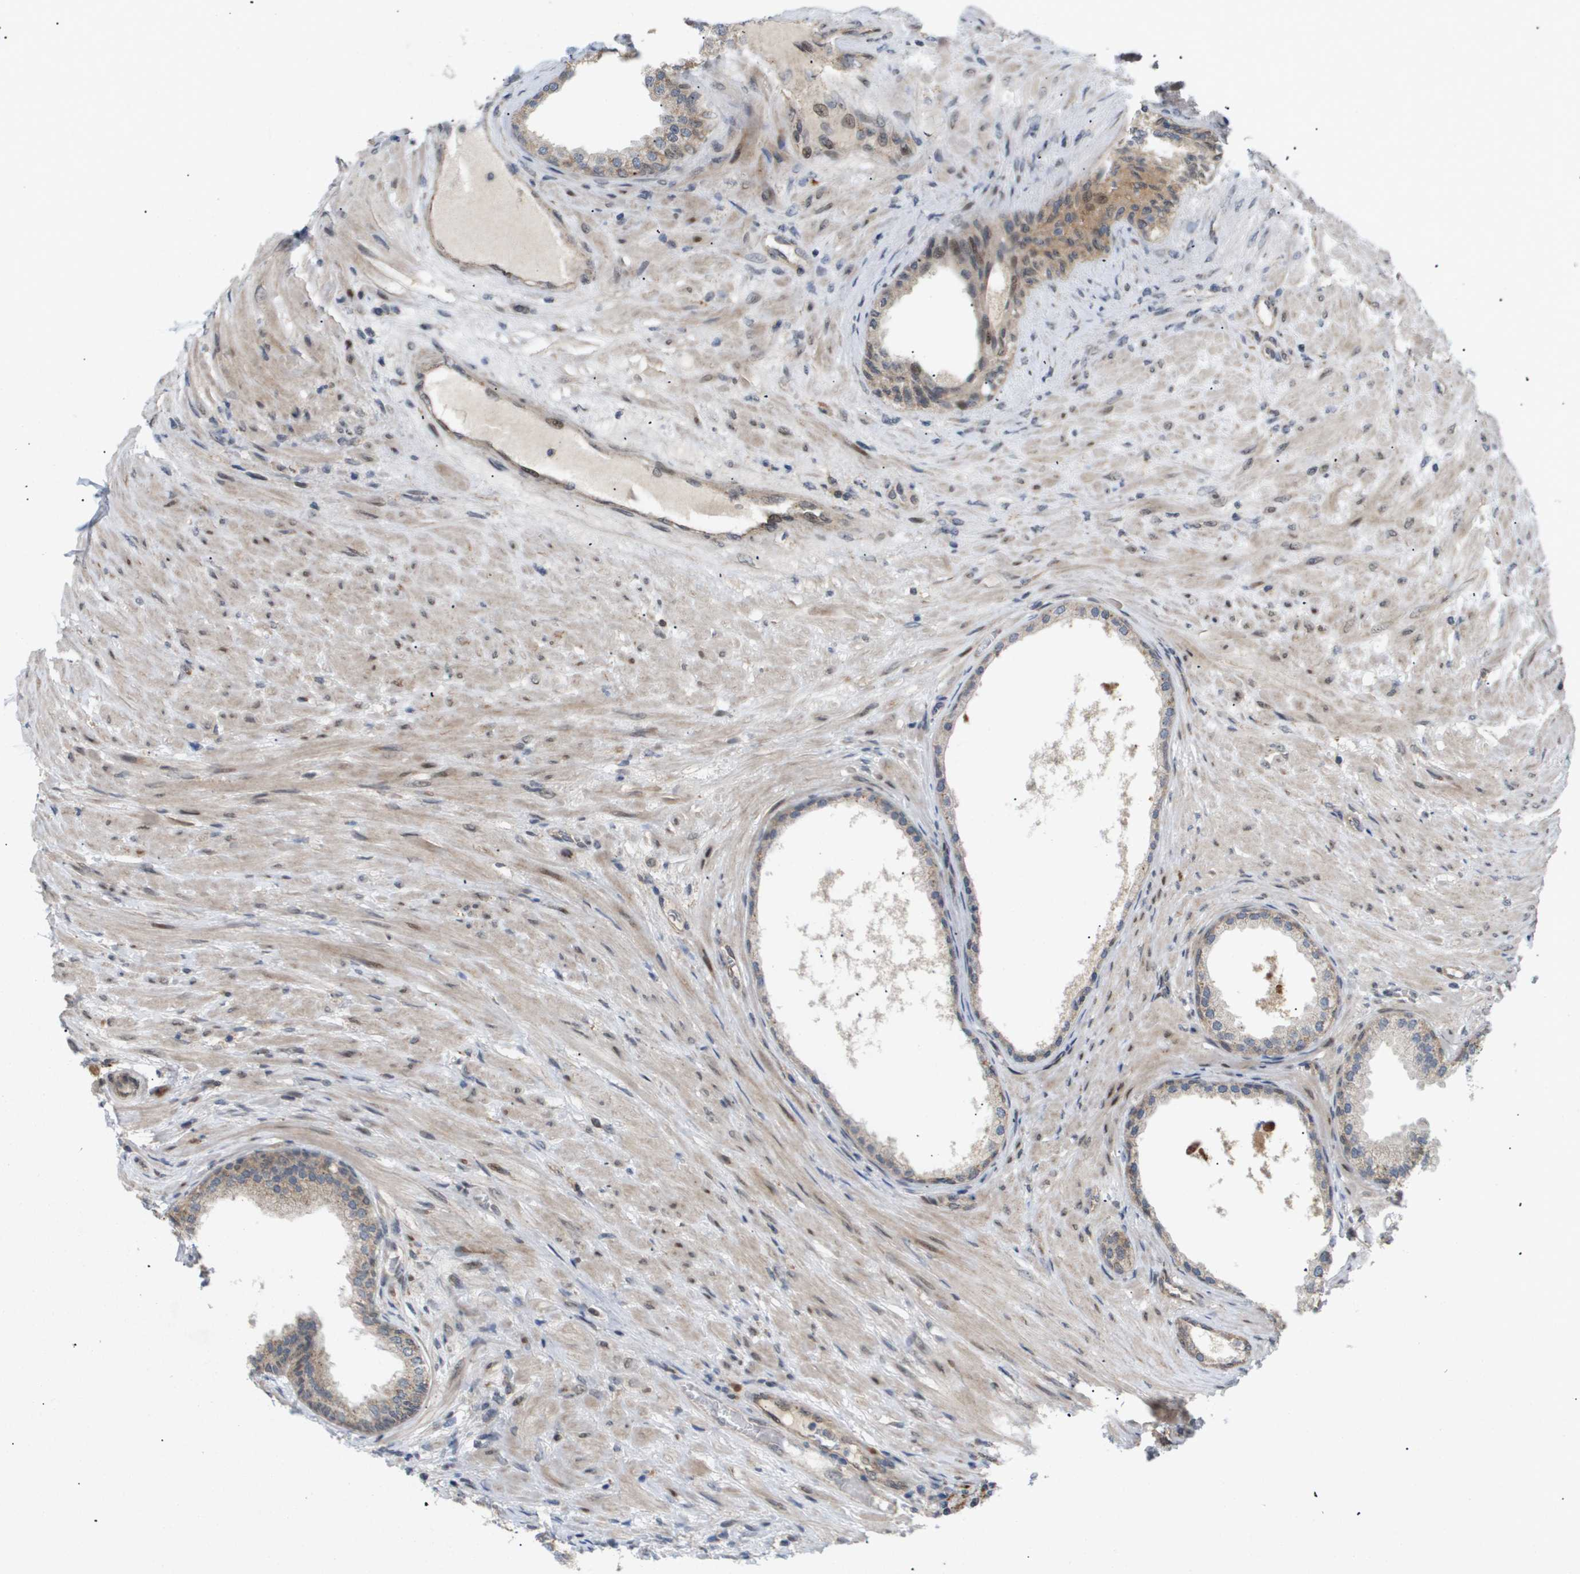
{"staining": {"intensity": "moderate", "quantity": "25%-75%", "location": "cytoplasmic/membranous,nuclear"}, "tissue": "prostate", "cell_type": "Glandular cells", "image_type": "normal", "snomed": [{"axis": "morphology", "description": "Normal tissue, NOS"}, {"axis": "topography", "description": "Prostate"}], "caption": "Immunohistochemical staining of normal prostate demonstrates 25%-75% levels of moderate cytoplasmic/membranous,nuclear protein positivity in approximately 25%-75% of glandular cells. (DAB (3,3'-diaminobenzidine) = brown stain, brightfield microscopy at high magnification).", "gene": "PDGFB", "patient": {"sex": "male", "age": 76}}